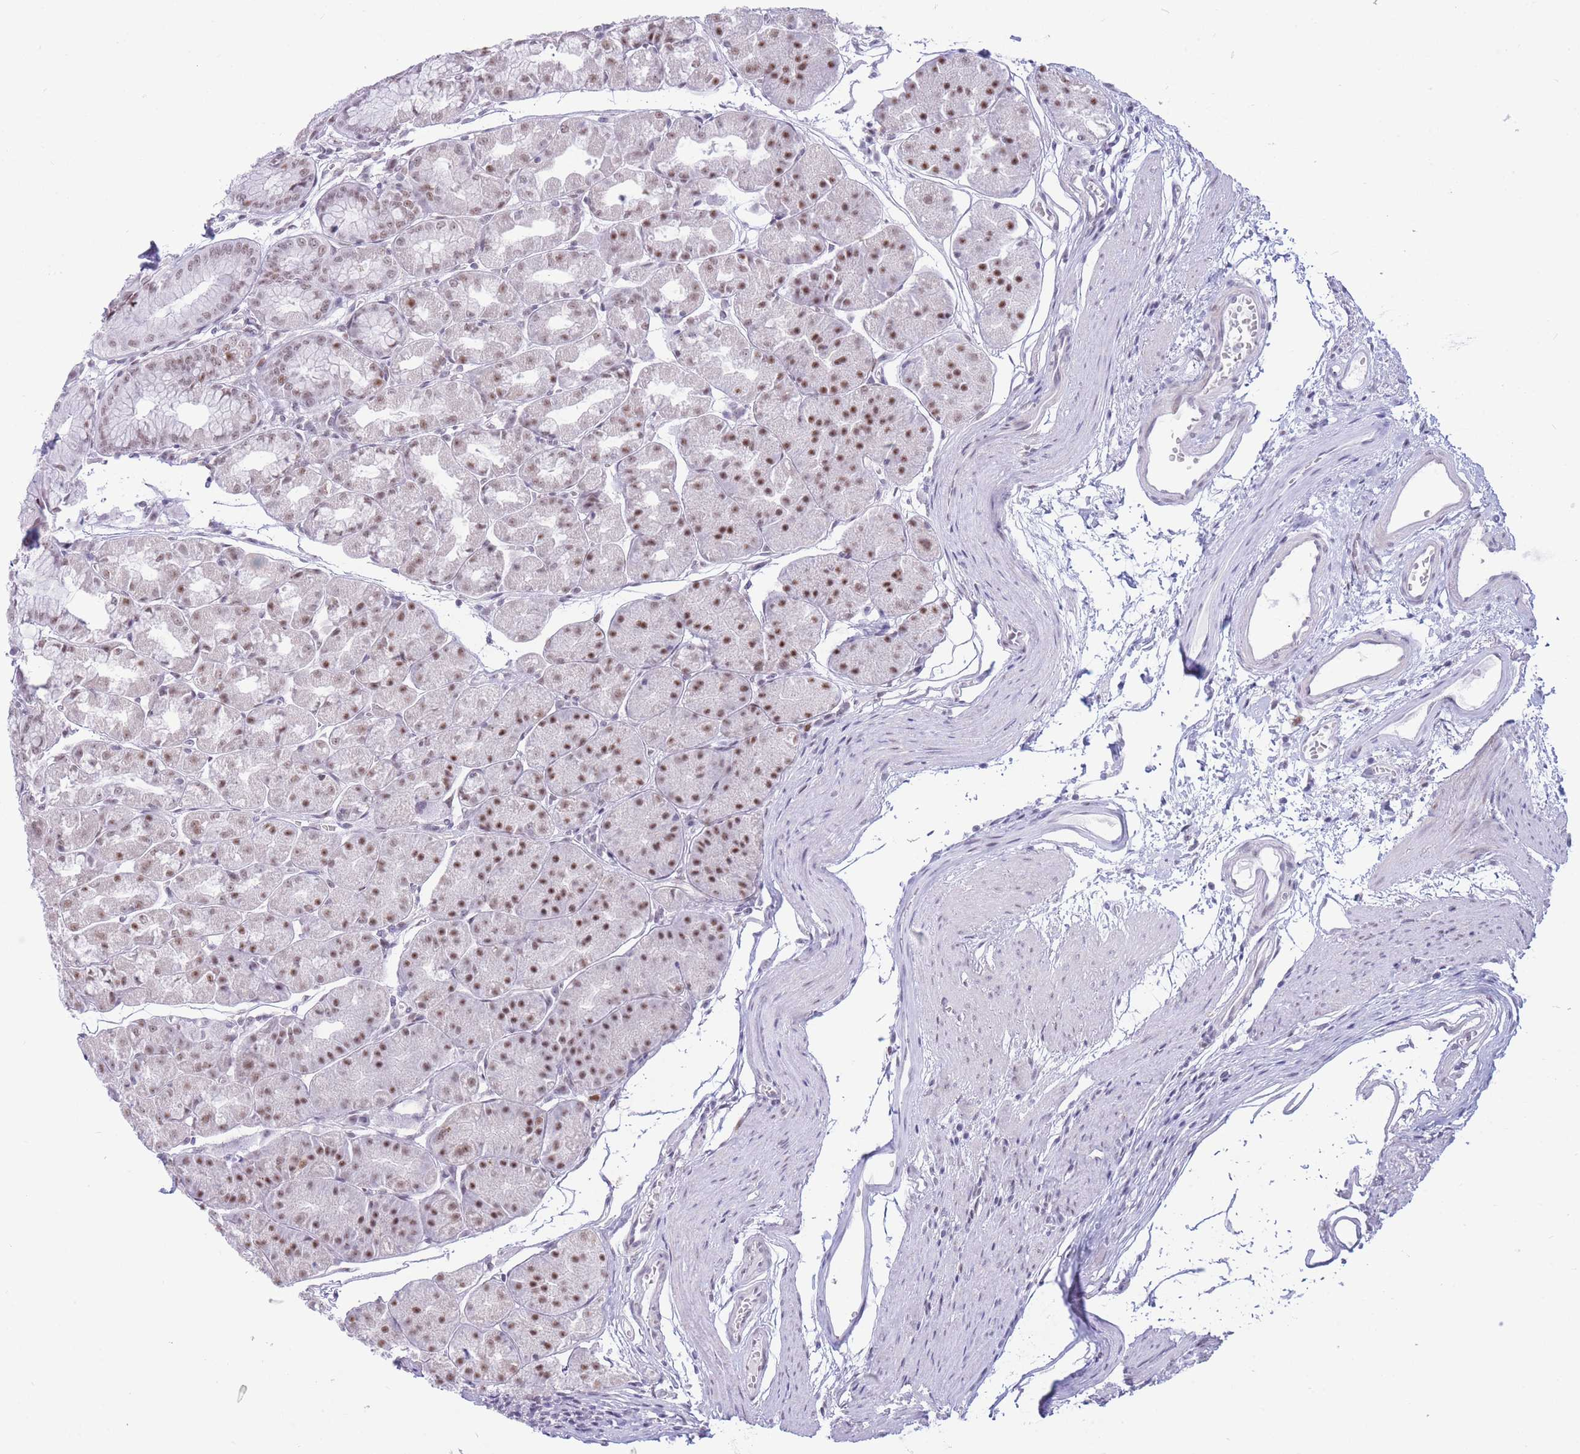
{"staining": {"intensity": "moderate", "quantity": "25%-75%", "location": "nuclear"}, "tissue": "stomach", "cell_type": "Glandular cells", "image_type": "normal", "snomed": [{"axis": "morphology", "description": "Normal tissue, NOS"}, {"axis": "topography", "description": "Stomach"}], "caption": "An image showing moderate nuclear staining in approximately 25%-75% of glandular cells in normal stomach, as visualized by brown immunohistochemical staining.", "gene": "INO80C", "patient": {"sex": "male", "age": 55}}